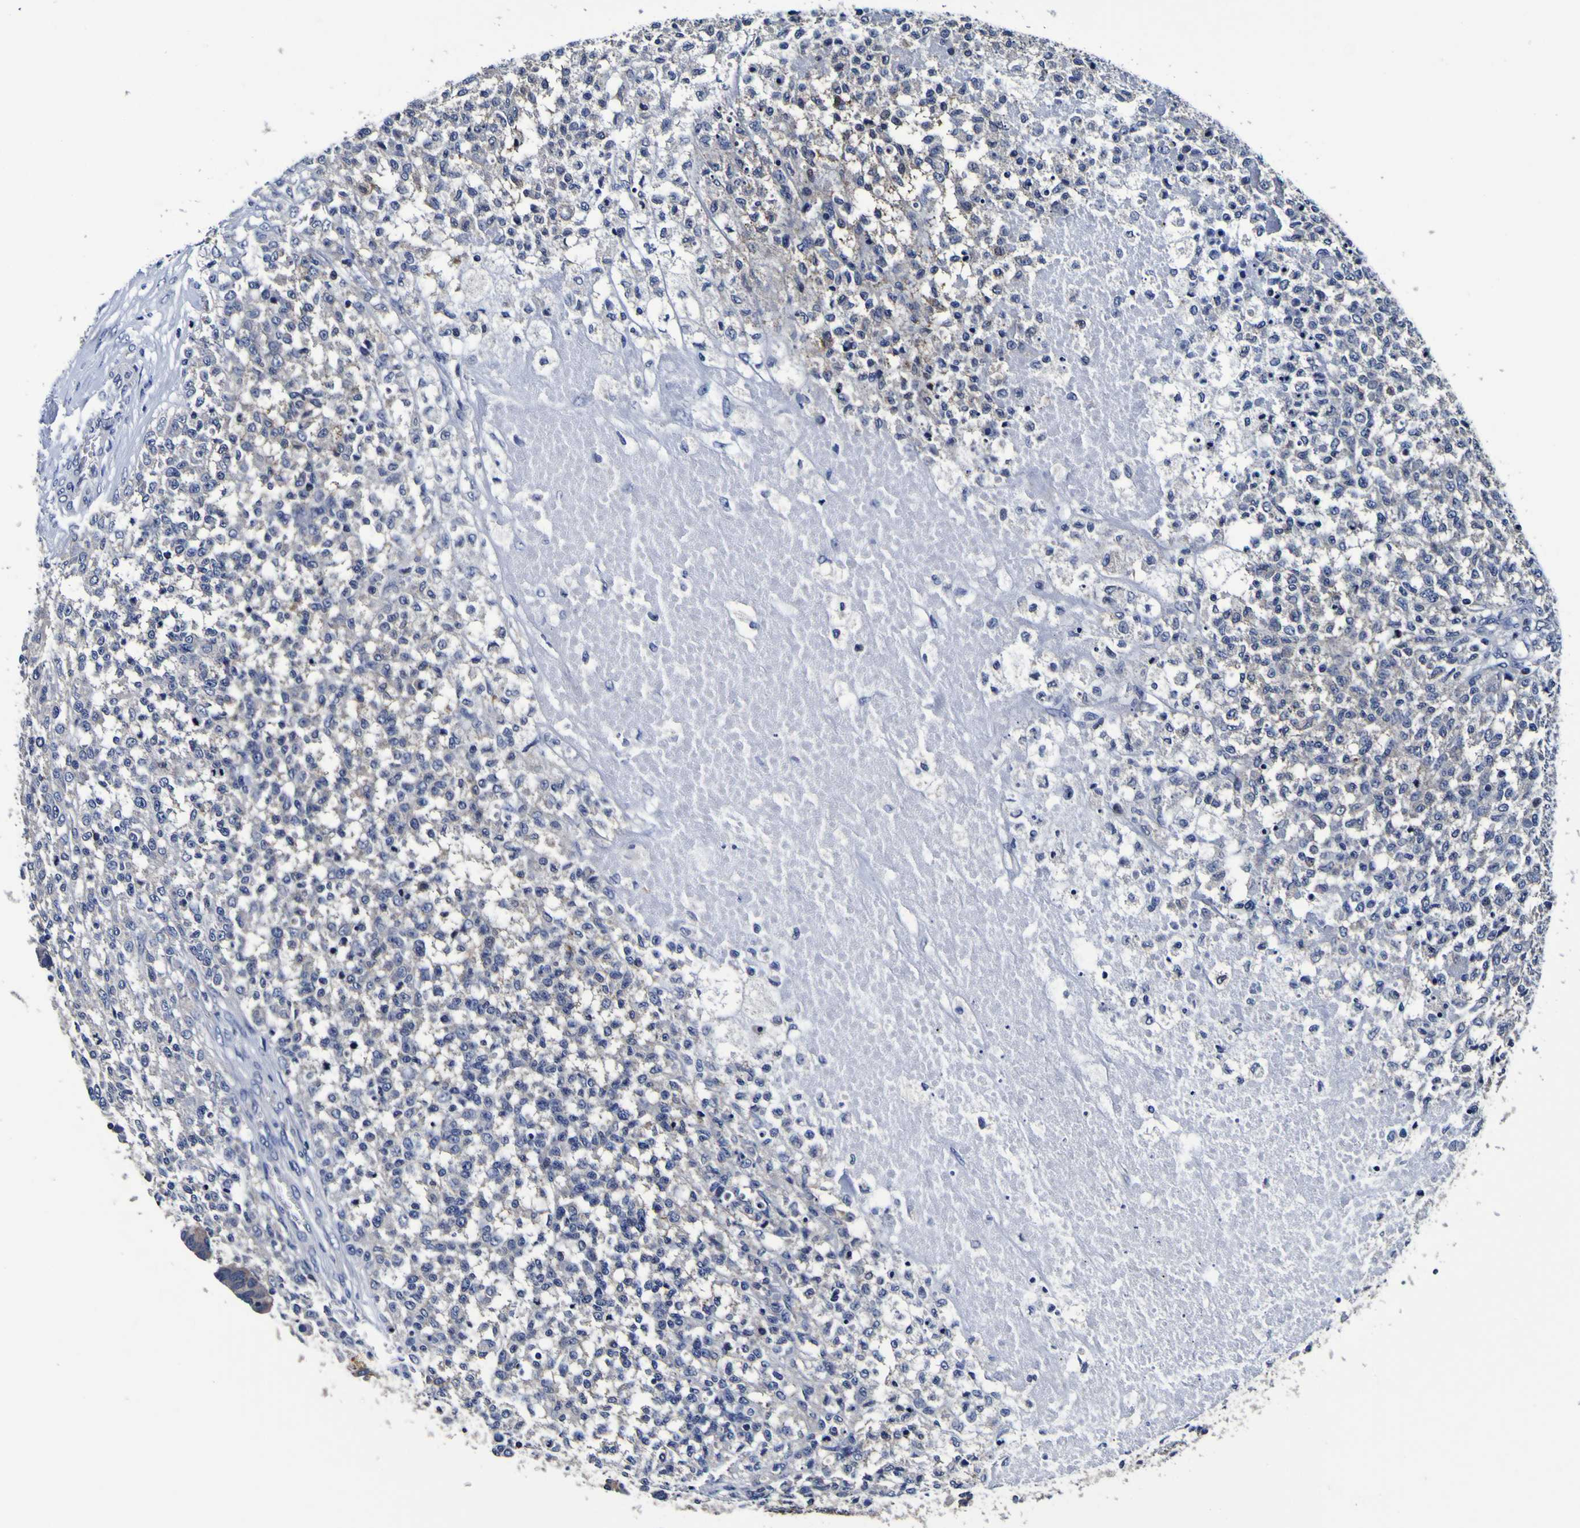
{"staining": {"intensity": "negative", "quantity": "none", "location": "none"}, "tissue": "testis cancer", "cell_type": "Tumor cells", "image_type": "cancer", "snomed": [{"axis": "morphology", "description": "Seminoma, NOS"}, {"axis": "topography", "description": "Testis"}], "caption": "High magnification brightfield microscopy of seminoma (testis) stained with DAB (3,3'-diaminobenzidine) (brown) and counterstained with hematoxylin (blue): tumor cells show no significant staining. (DAB immunohistochemistry, high magnification).", "gene": "SORCS1", "patient": {"sex": "male", "age": 59}}